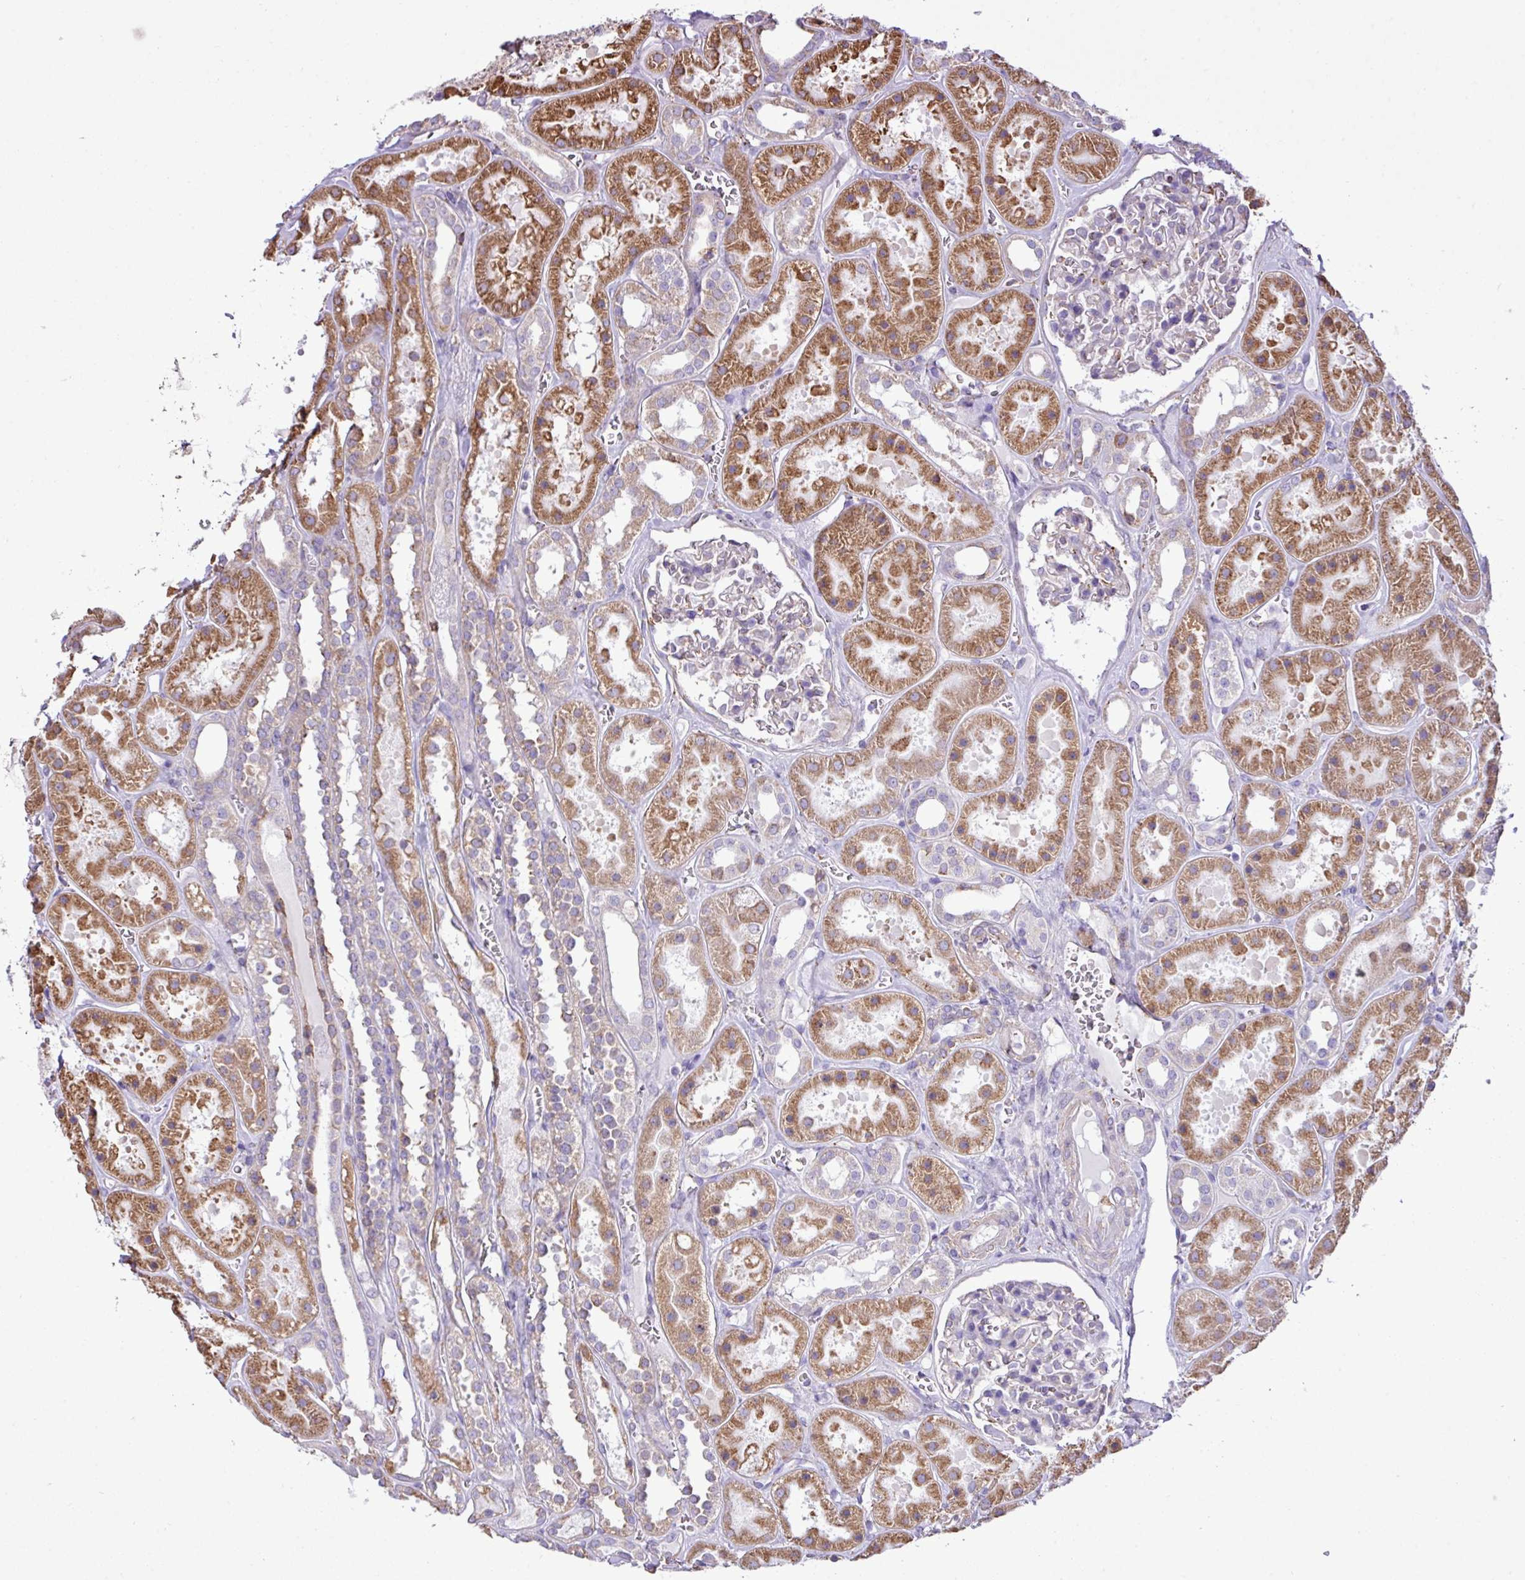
{"staining": {"intensity": "weak", "quantity": "<25%", "location": "cytoplasmic/membranous"}, "tissue": "kidney", "cell_type": "Cells in glomeruli", "image_type": "normal", "snomed": [{"axis": "morphology", "description": "Normal tissue, NOS"}, {"axis": "topography", "description": "Kidney"}], "caption": "This is an immunohistochemistry histopathology image of unremarkable human kidney. There is no staining in cells in glomeruli.", "gene": "ZSCAN5A", "patient": {"sex": "female", "age": 41}}